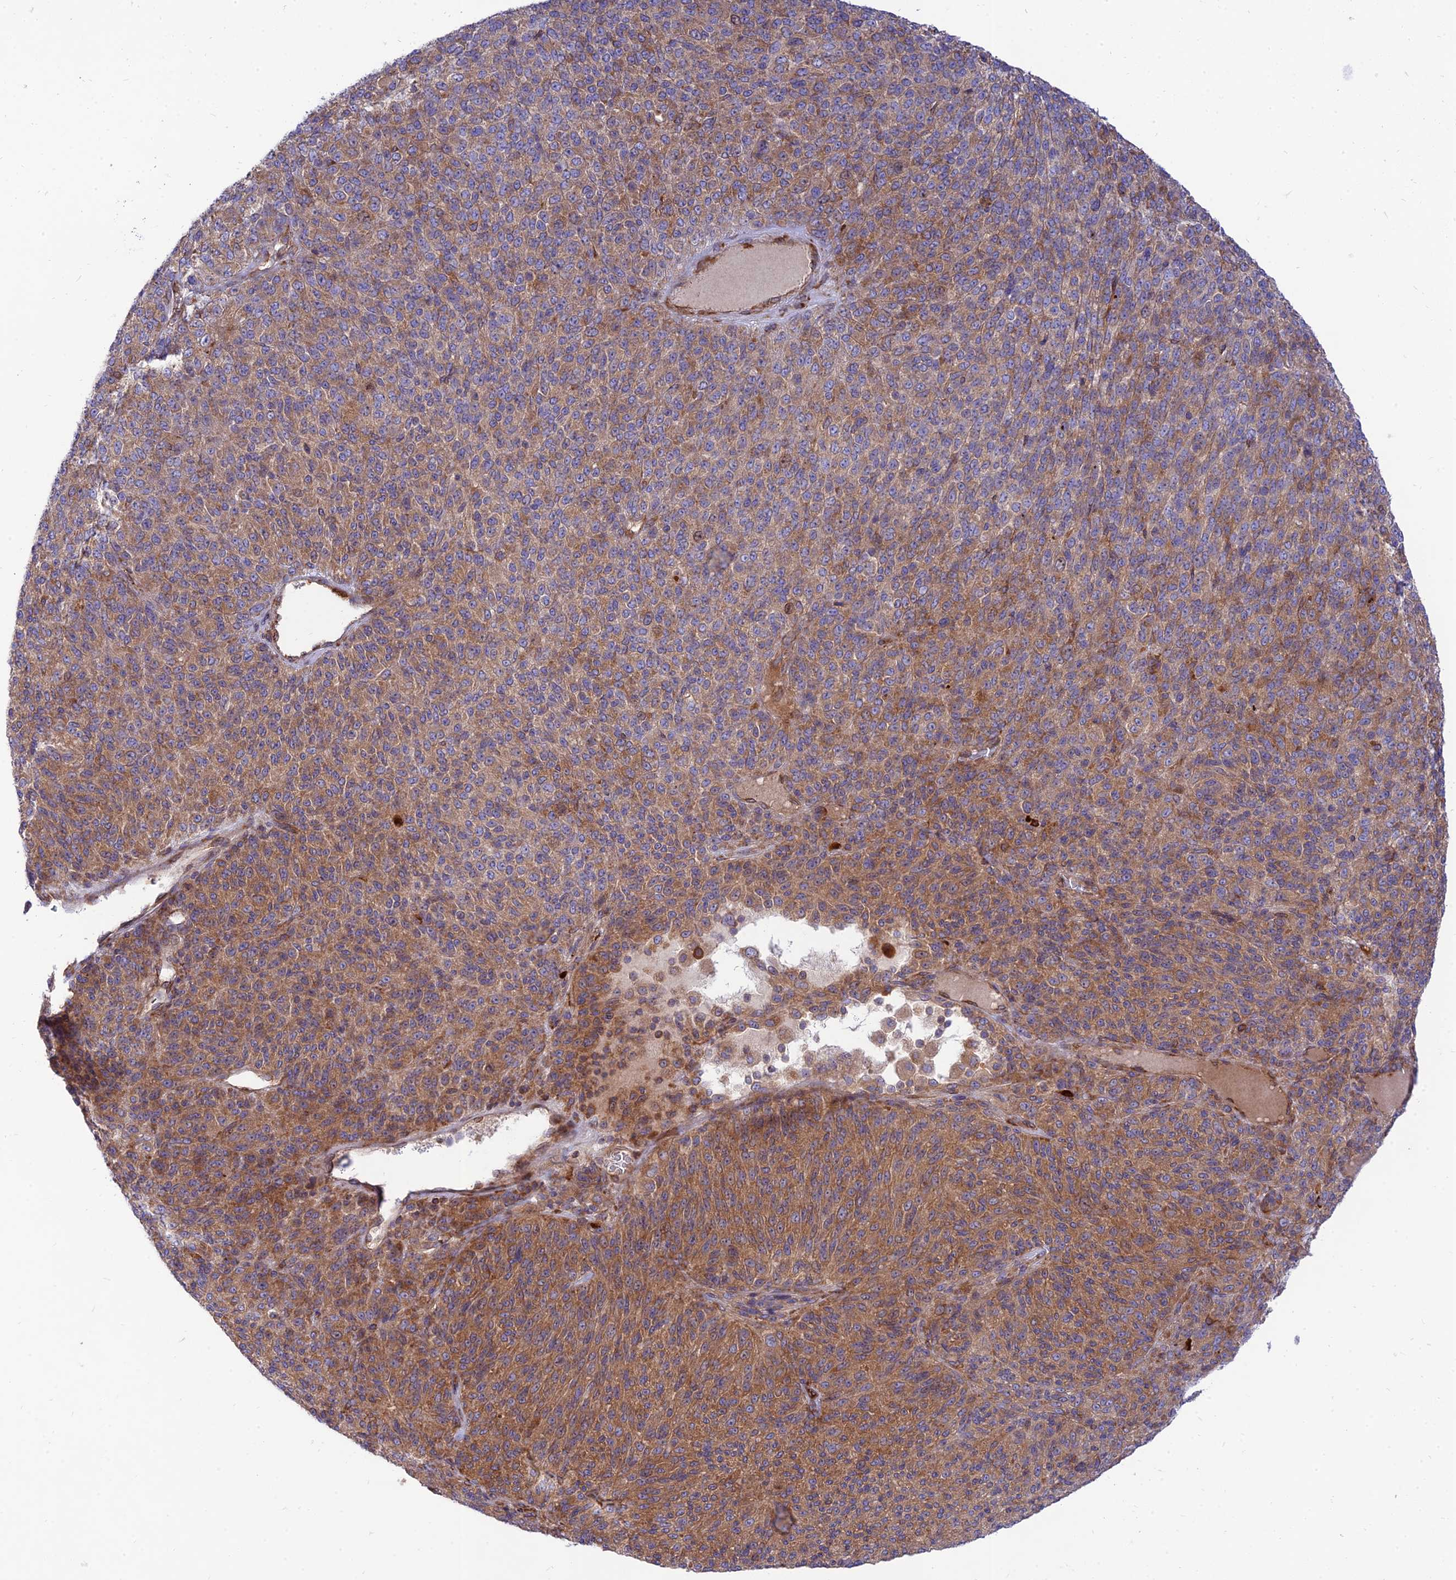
{"staining": {"intensity": "moderate", "quantity": ">75%", "location": "cytoplasmic/membranous"}, "tissue": "melanoma", "cell_type": "Tumor cells", "image_type": "cancer", "snomed": [{"axis": "morphology", "description": "Malignant melanoma, Metastatic site"}, {"axis": "topography", "description": "Brain"}], "caption": "Immunohistochemistry (IHC) (DAB (3,3'-diaminobenzidine)) staining of melanoma shows moderate cytoplasmic/membranous protein staining in approximately >75% of tumor cells.", "gene": "PIMREG", "patient": {"sex": "female", "age": 56}}